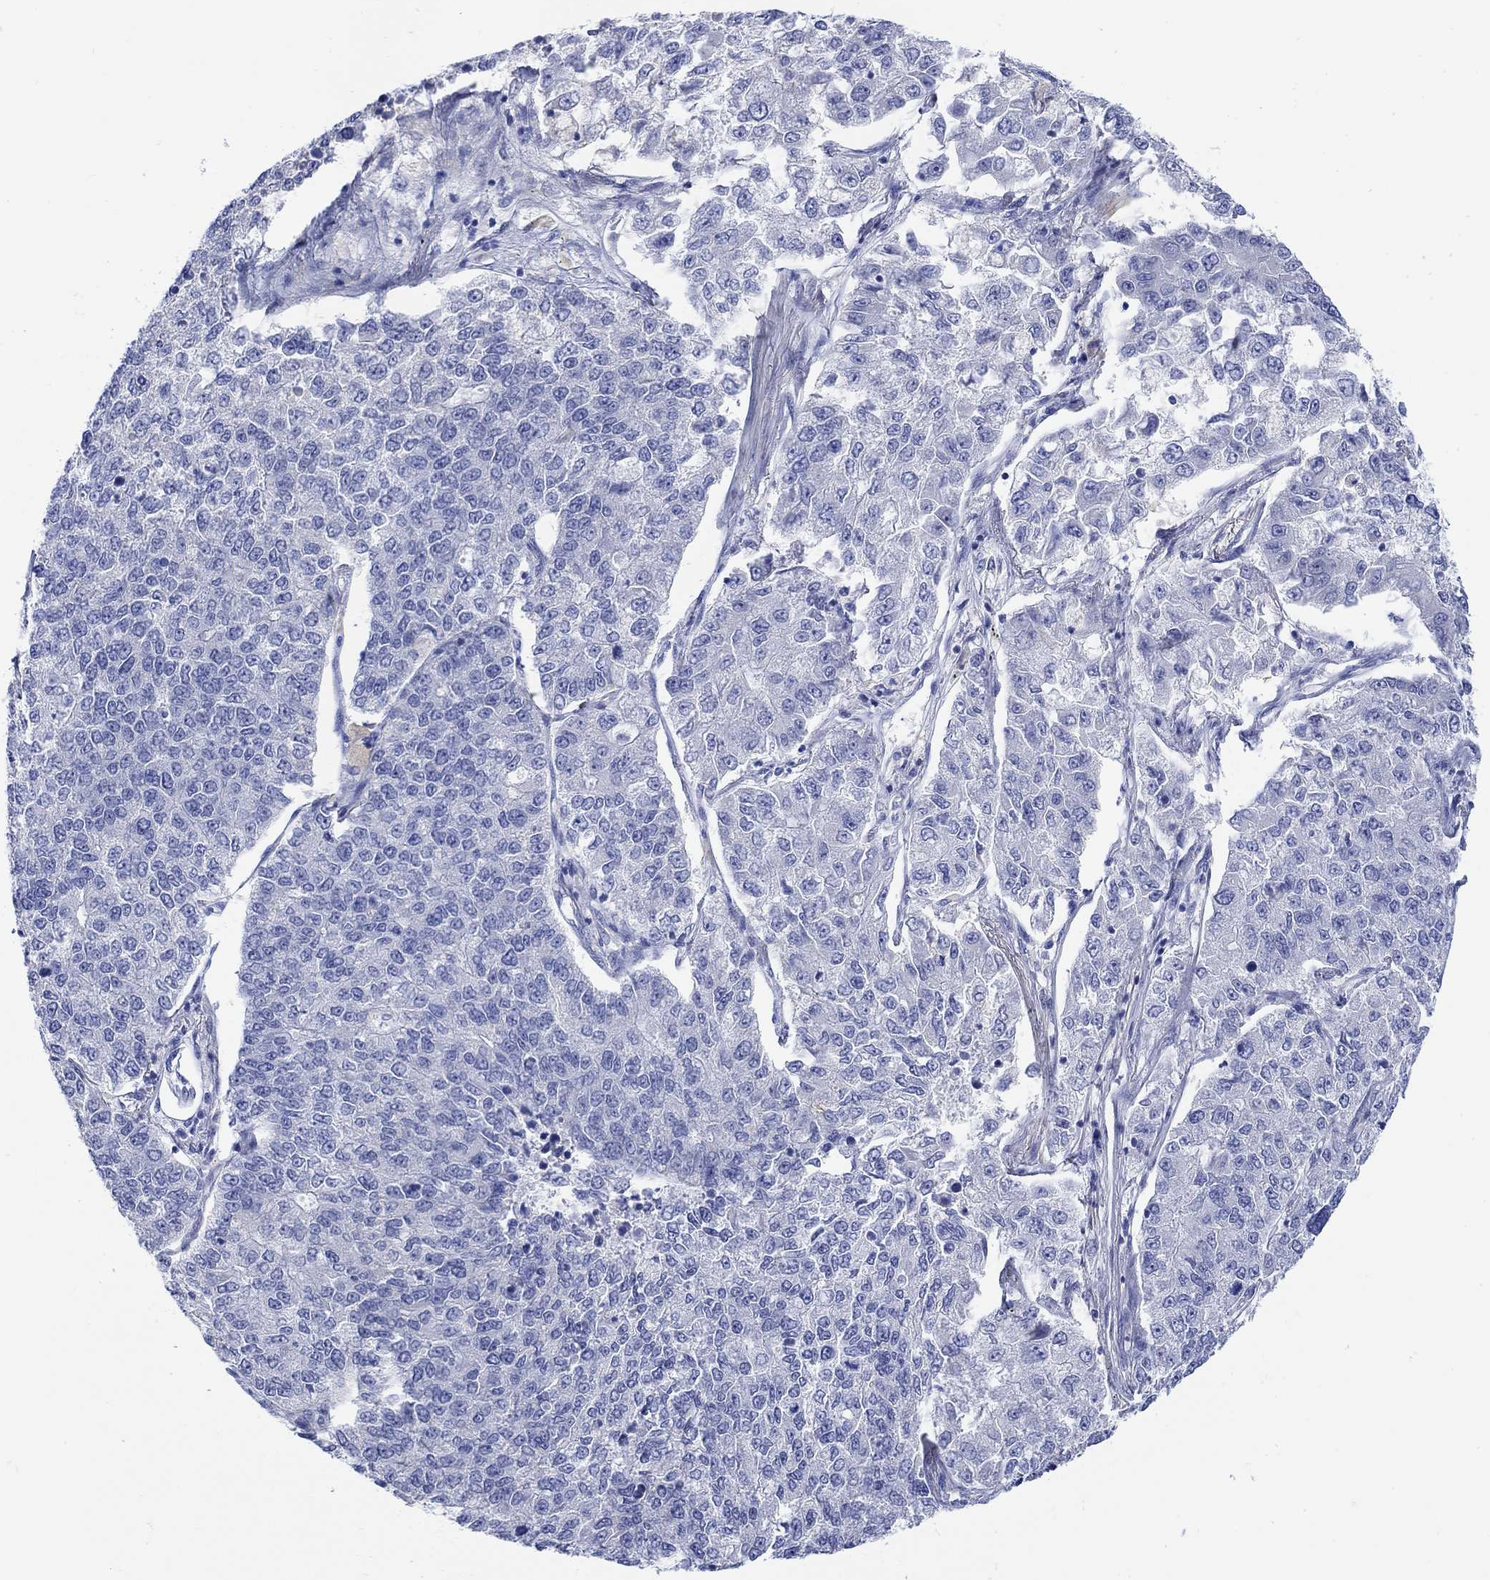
{"staining": {"intensity": "negative", "quantity": "none", "location": "none"}, "tissue": "lung cancer", "cell_type": "Tumor cells", "image_type": "cancer", "snomed": [{"axis": "morphology", "description": "Adenocarcinoma, NOS"}, {"axis": "topography", "description": "Lung"}], "caption": "Tumor cells show no significant protein positivity in lung cancer (adenocarcinoma).", "gene": "KRT222", "patient": {"sex": "male", "age": 49}}